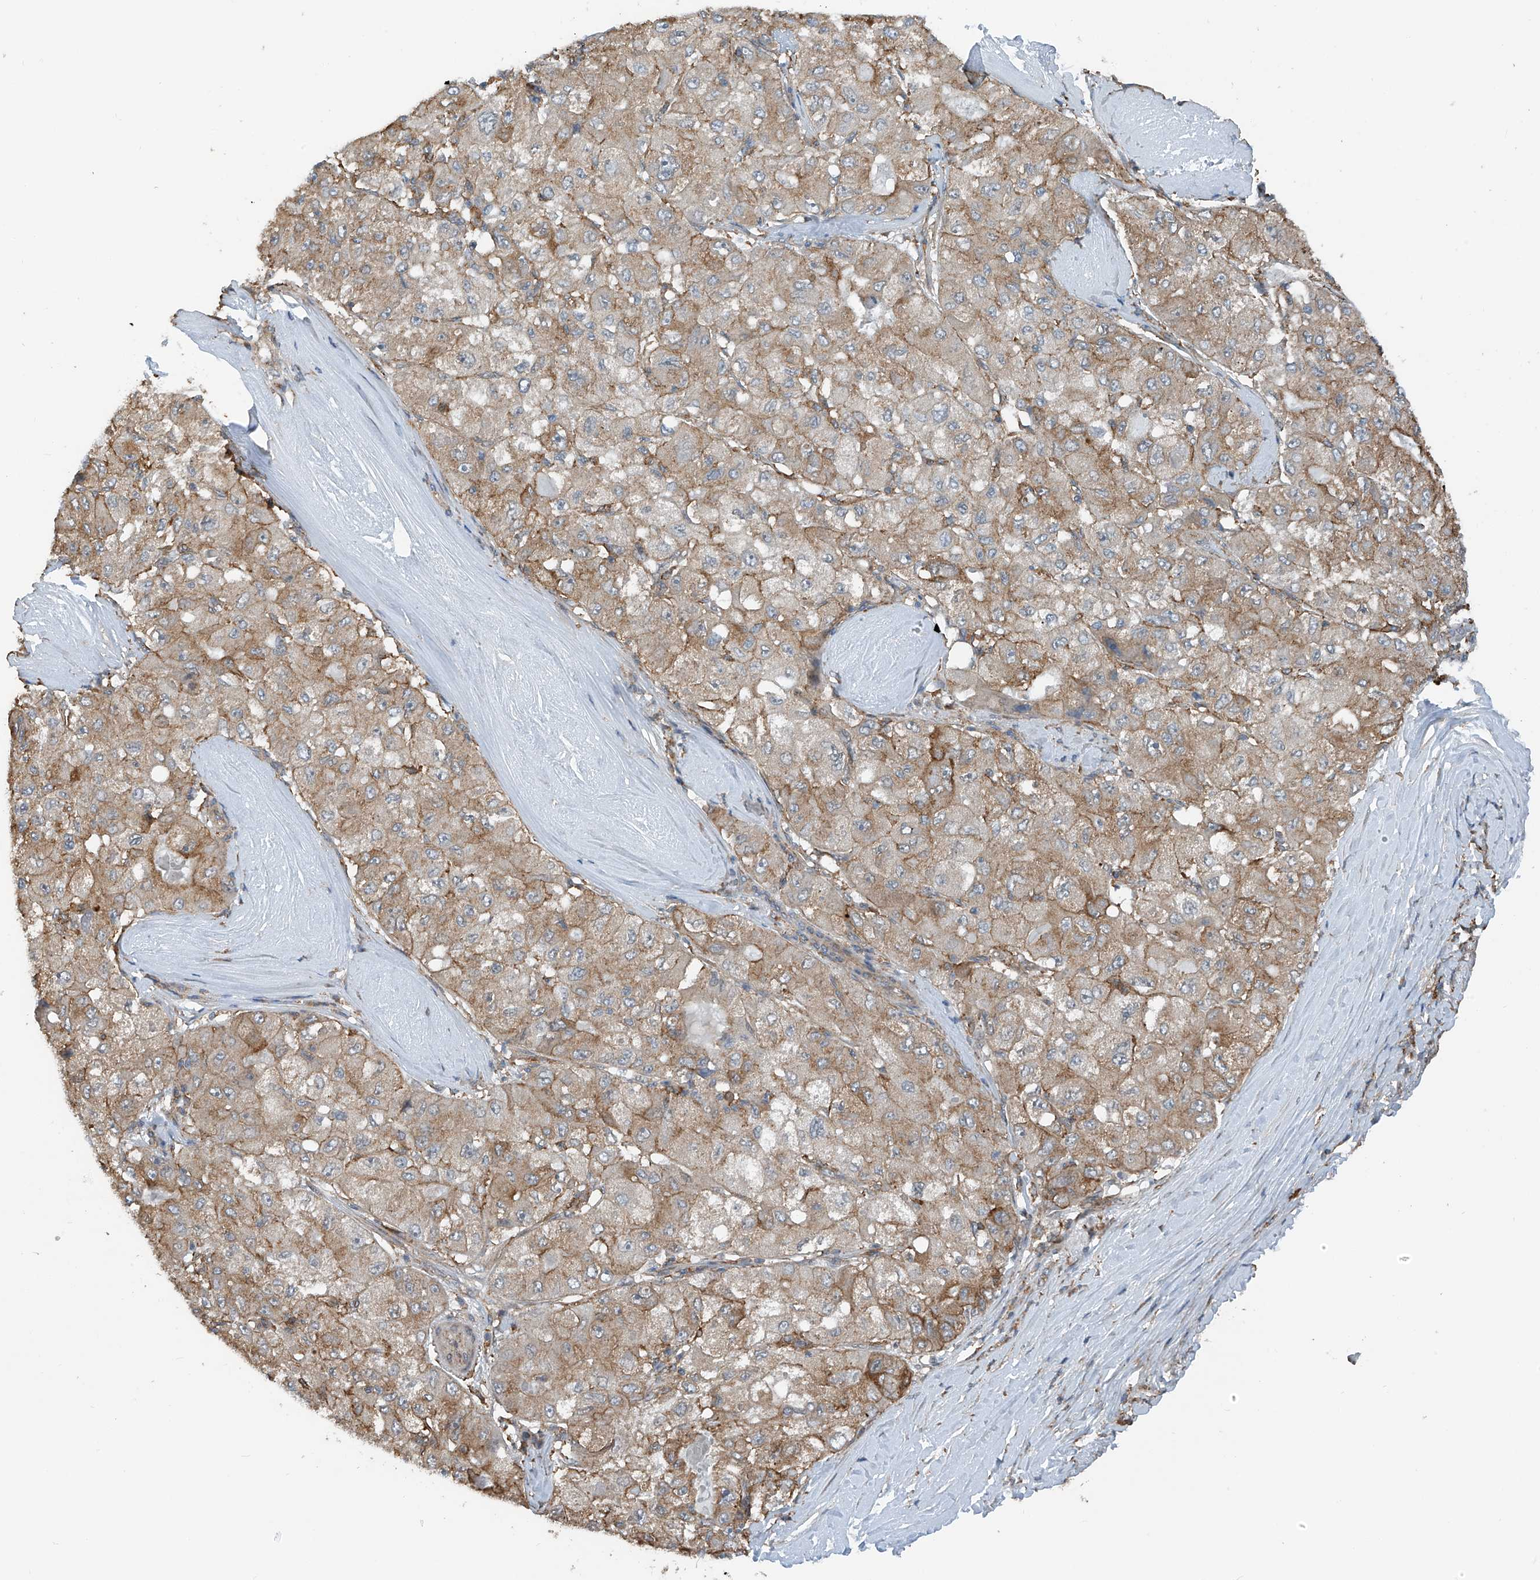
{"staining": {"intensity": "weak", "quantity": "25%-75%", "location": "cytoplasmic/membranous"}, "tissue": "liver cancer", "cell_type": "Tumor cells", "image_type": "cancer", "snomed": [{"axis": "morphology", "description": "Carcinoma, Hepatocellular, NOS"}, {"axis": "topography", "description": "Liver"}], "caption": "Protein analysis of hepatocellular carcinoma (liver) tissue shows weak cytoplasmic/membranous expression in approximately 25%-75% of tumor cells. The staining is performed using DAB brown chromogen to label protein expression. The nuclei are counter-stained blue using hematoxylin.", "gene": "ZNF189", "patient": {"sex": "male", "age": 80}}